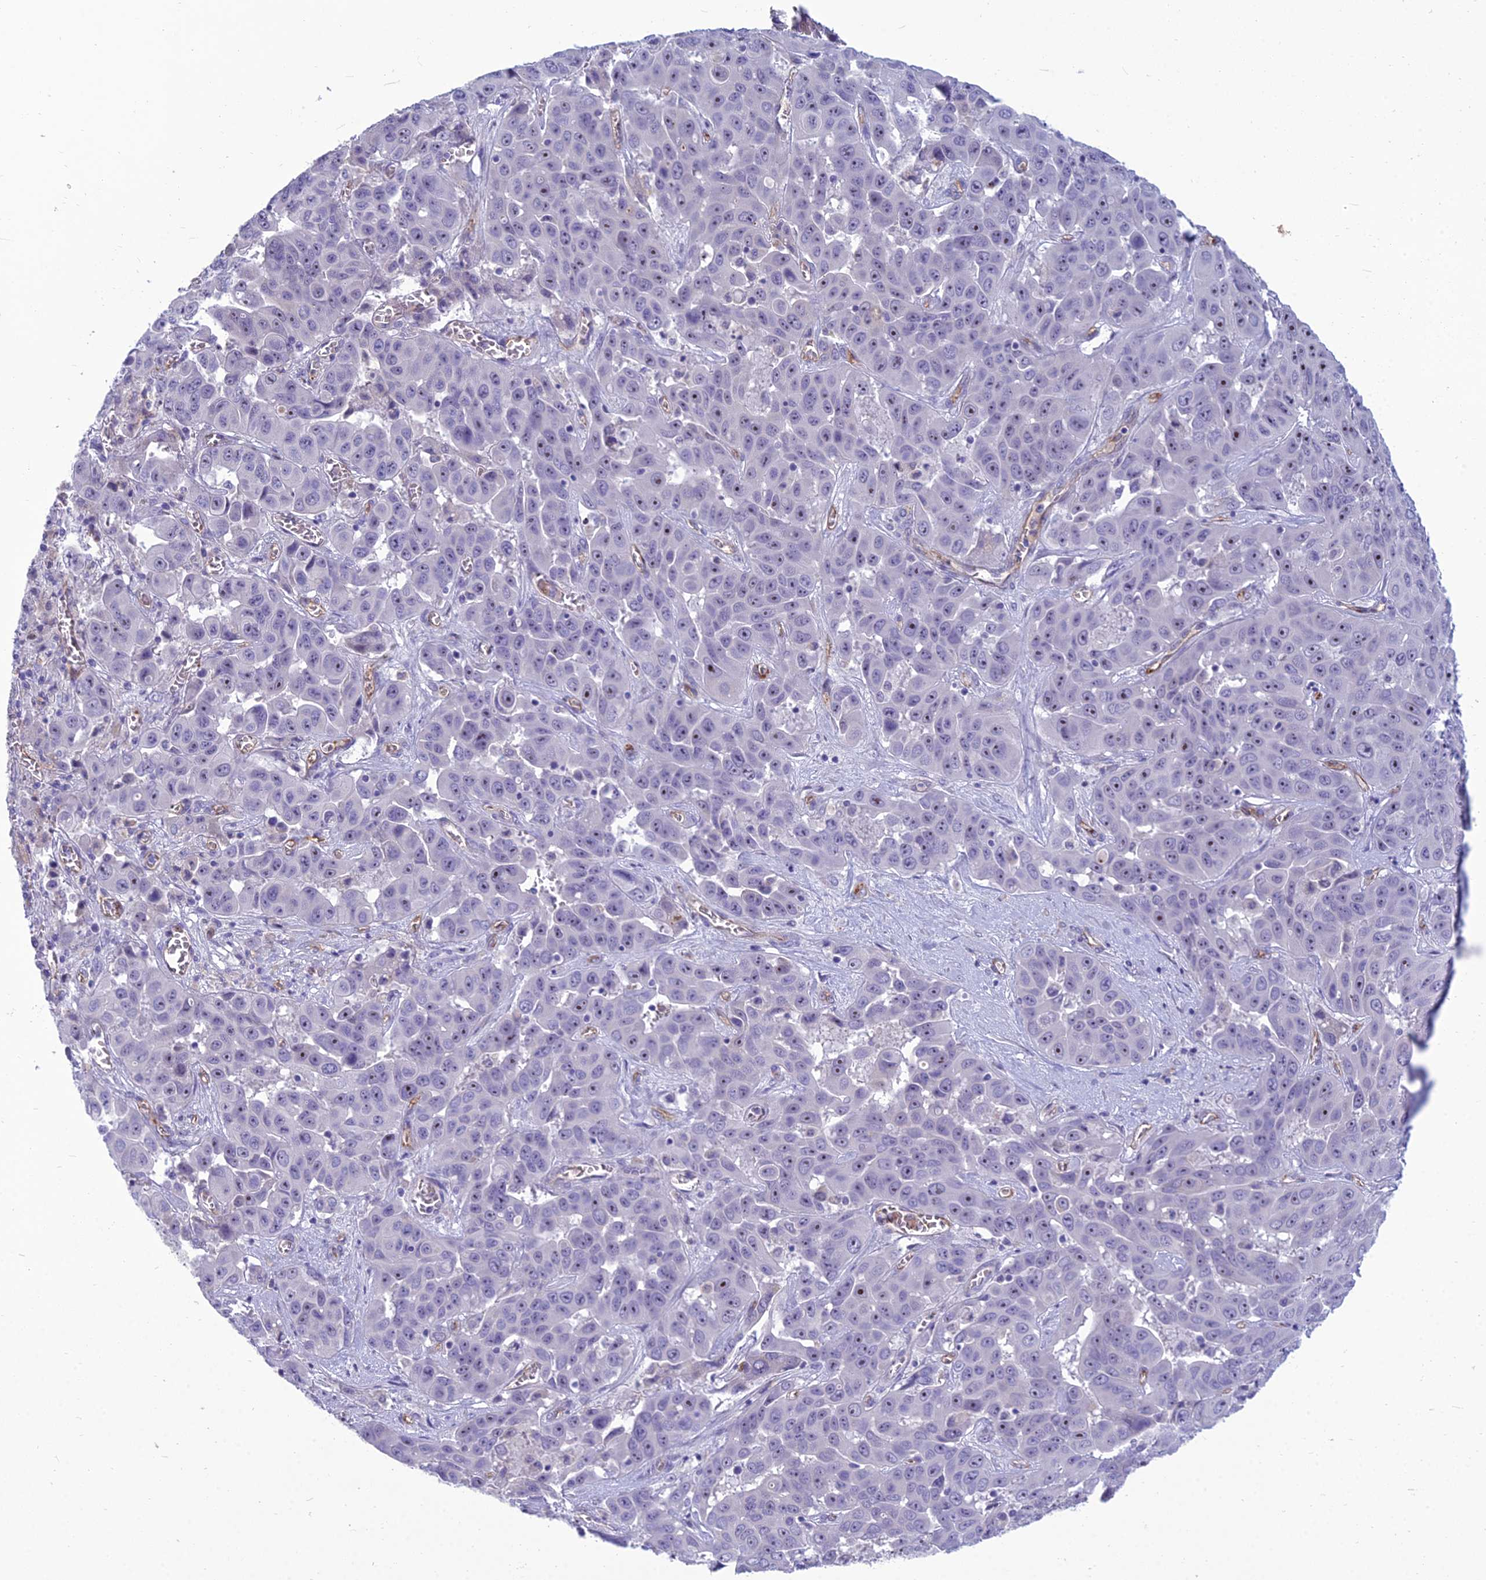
{"staining": {"intensity": "negative", "quantity": "none", "location": "none"}, "tissue": "liver cancer", "cell_type": "Tumor cells", "image_type": "cancer", "snomed": [{"axis": "morphology", "description": "Cholangiocarcinoma"}, {"axis": "topography", "description": "Liver"}], "caption": "There is no significant staining in tumor cells of liver cholangiocarcinoma. (Brightfield microscopy of DAB (3,3'-diaminobenzidine) IHC at high magnification).", "gene": "BBS7", "patient": {"sex": "female", "age": 52}}